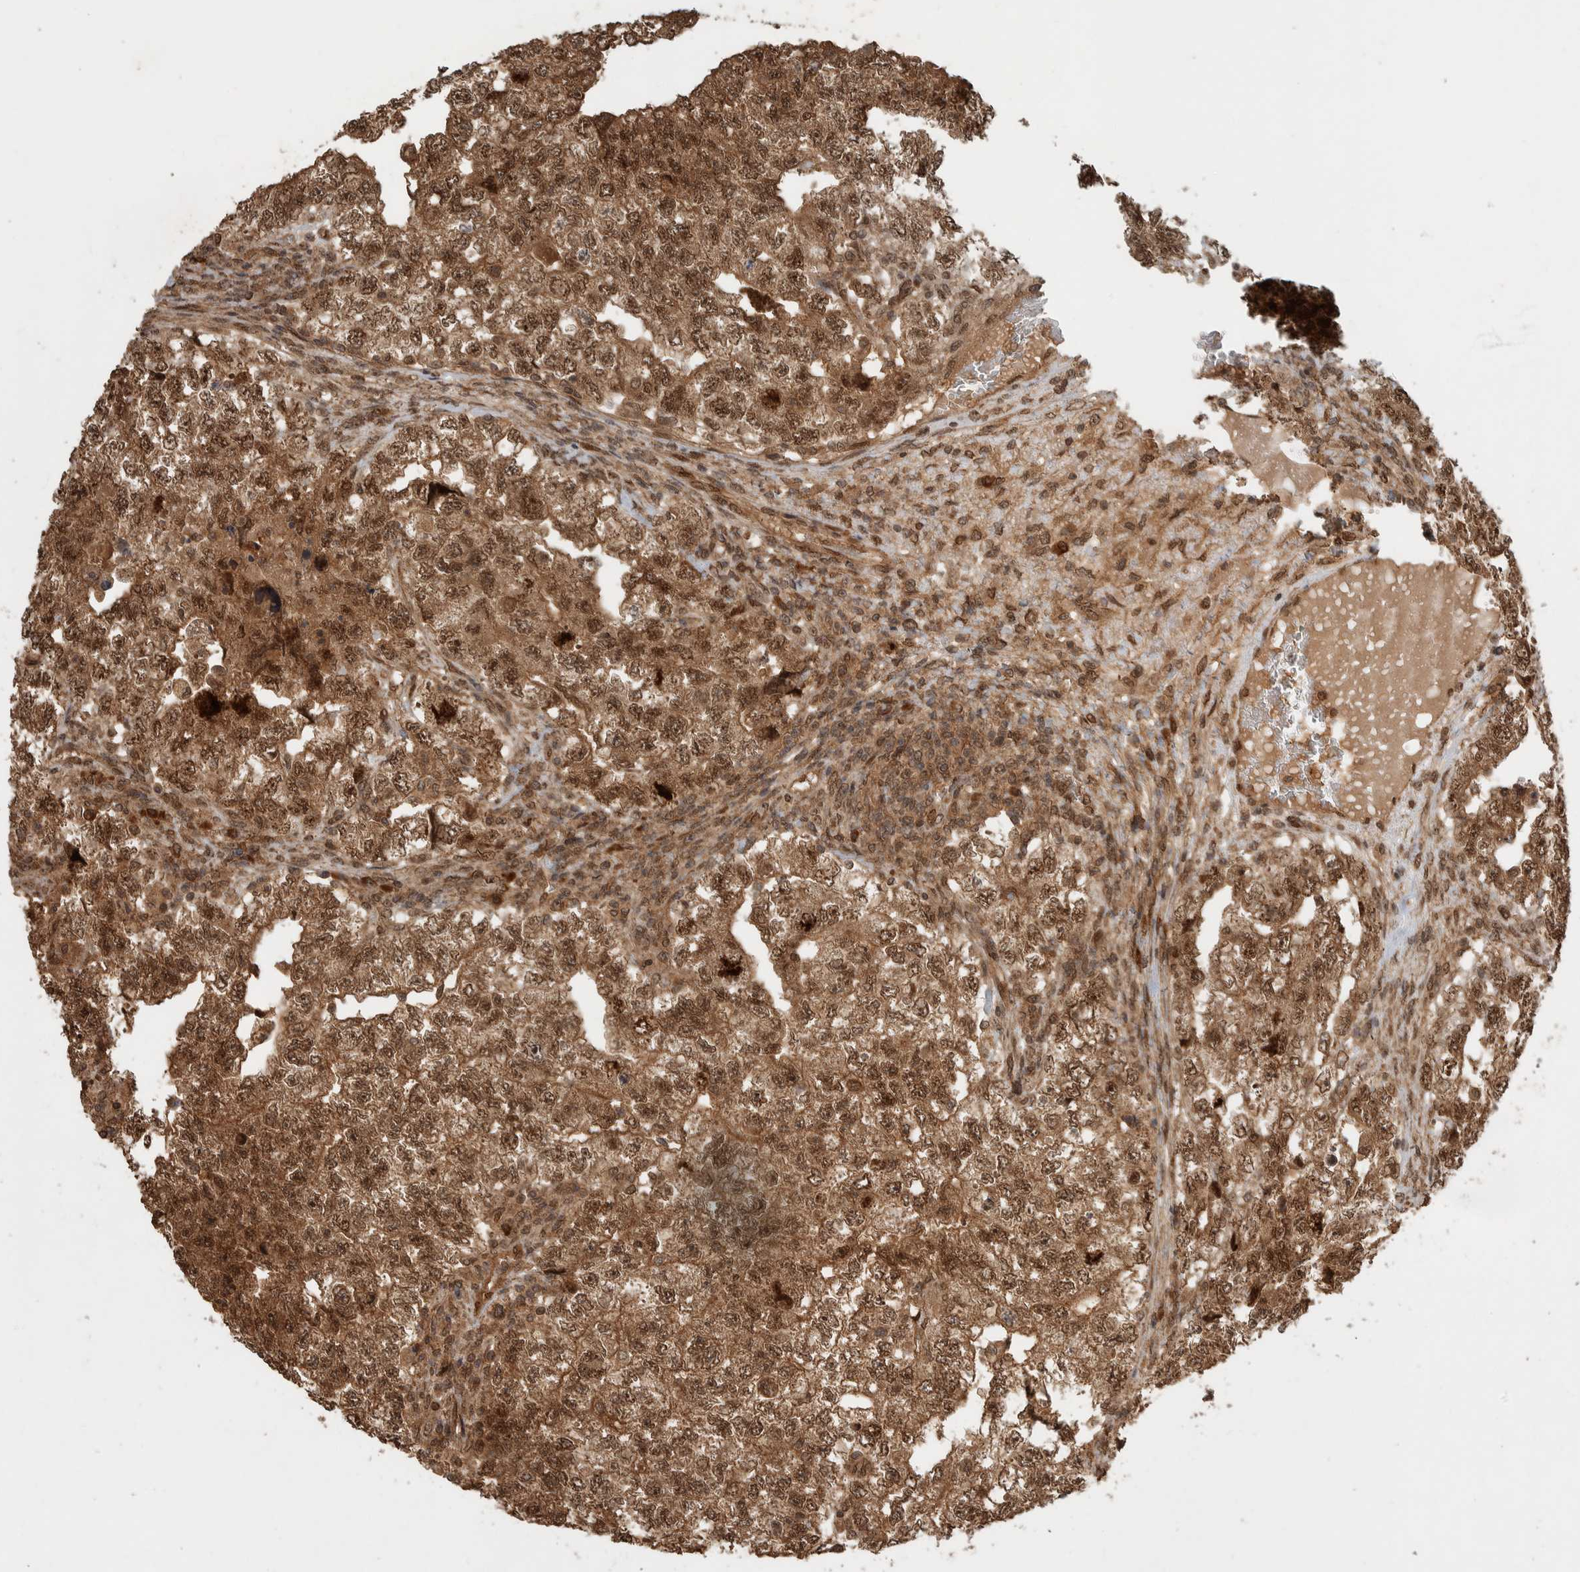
{"staining": {"intensity": "moderate", "quantity": ">75%", "location": "cytoplasmic/membranous,nuclear"}, "tissue": "testis cancer", "cell_type": "Tumor cells", "image_type": "cancer", "snomed": [{"axis": "morphology", "description": "Carcinoma, Embryonal, NOS"}, {"axis": "topography", "description": "Testis"}], "caption": "Testis cancer (embryonal carcinoma) stained with a protein marker exhibits moderate staining in tumor cells.", "gene": "CNTROB", "patient": {"sex": "male", "age": 36}}